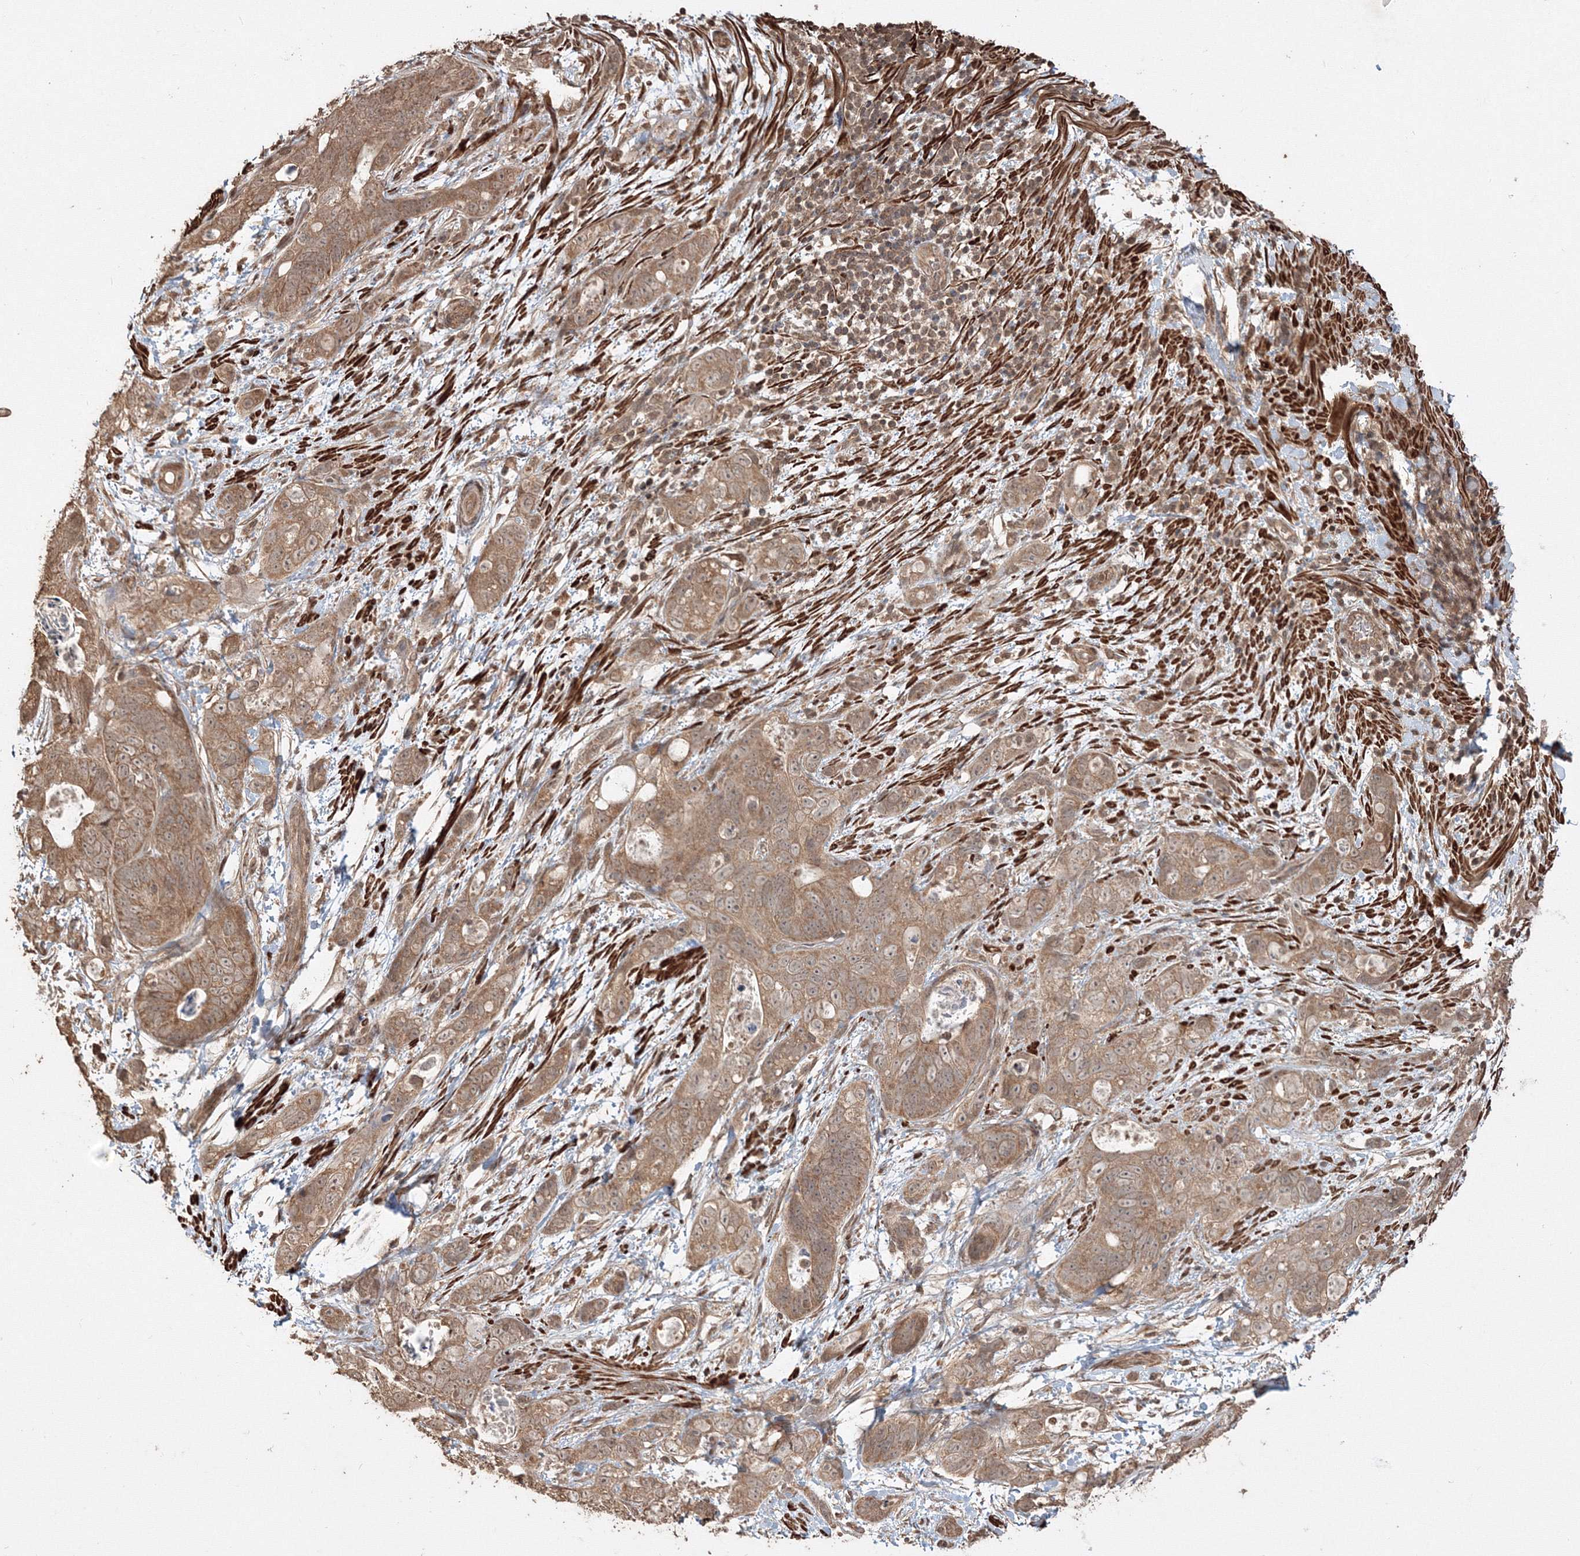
{"staining": {"intensity": "moderate", "quantity": ">75%", "location": "cytoplasmic/membranous"}, "tissue": "stomach cancer", "cell_type": "Tumor cells", "image_type": "cancer", "snomed": [{"axis": "morphology", "description": "Normal tissue, NOS"}, {"axis": "morphology", "description": "Adenocarcinoma, NOS"}, {"axis": "topography", "description": "Stomach"}], "caption": "Human stomach cancer (adenocarcinoma) stained for a protein (brown) displays moderate cytoplasmic/membranous positive expression in about >75% of tumor cells.", "gene": "CCDC122", "patient": {"sex": "female", "age": 89}}